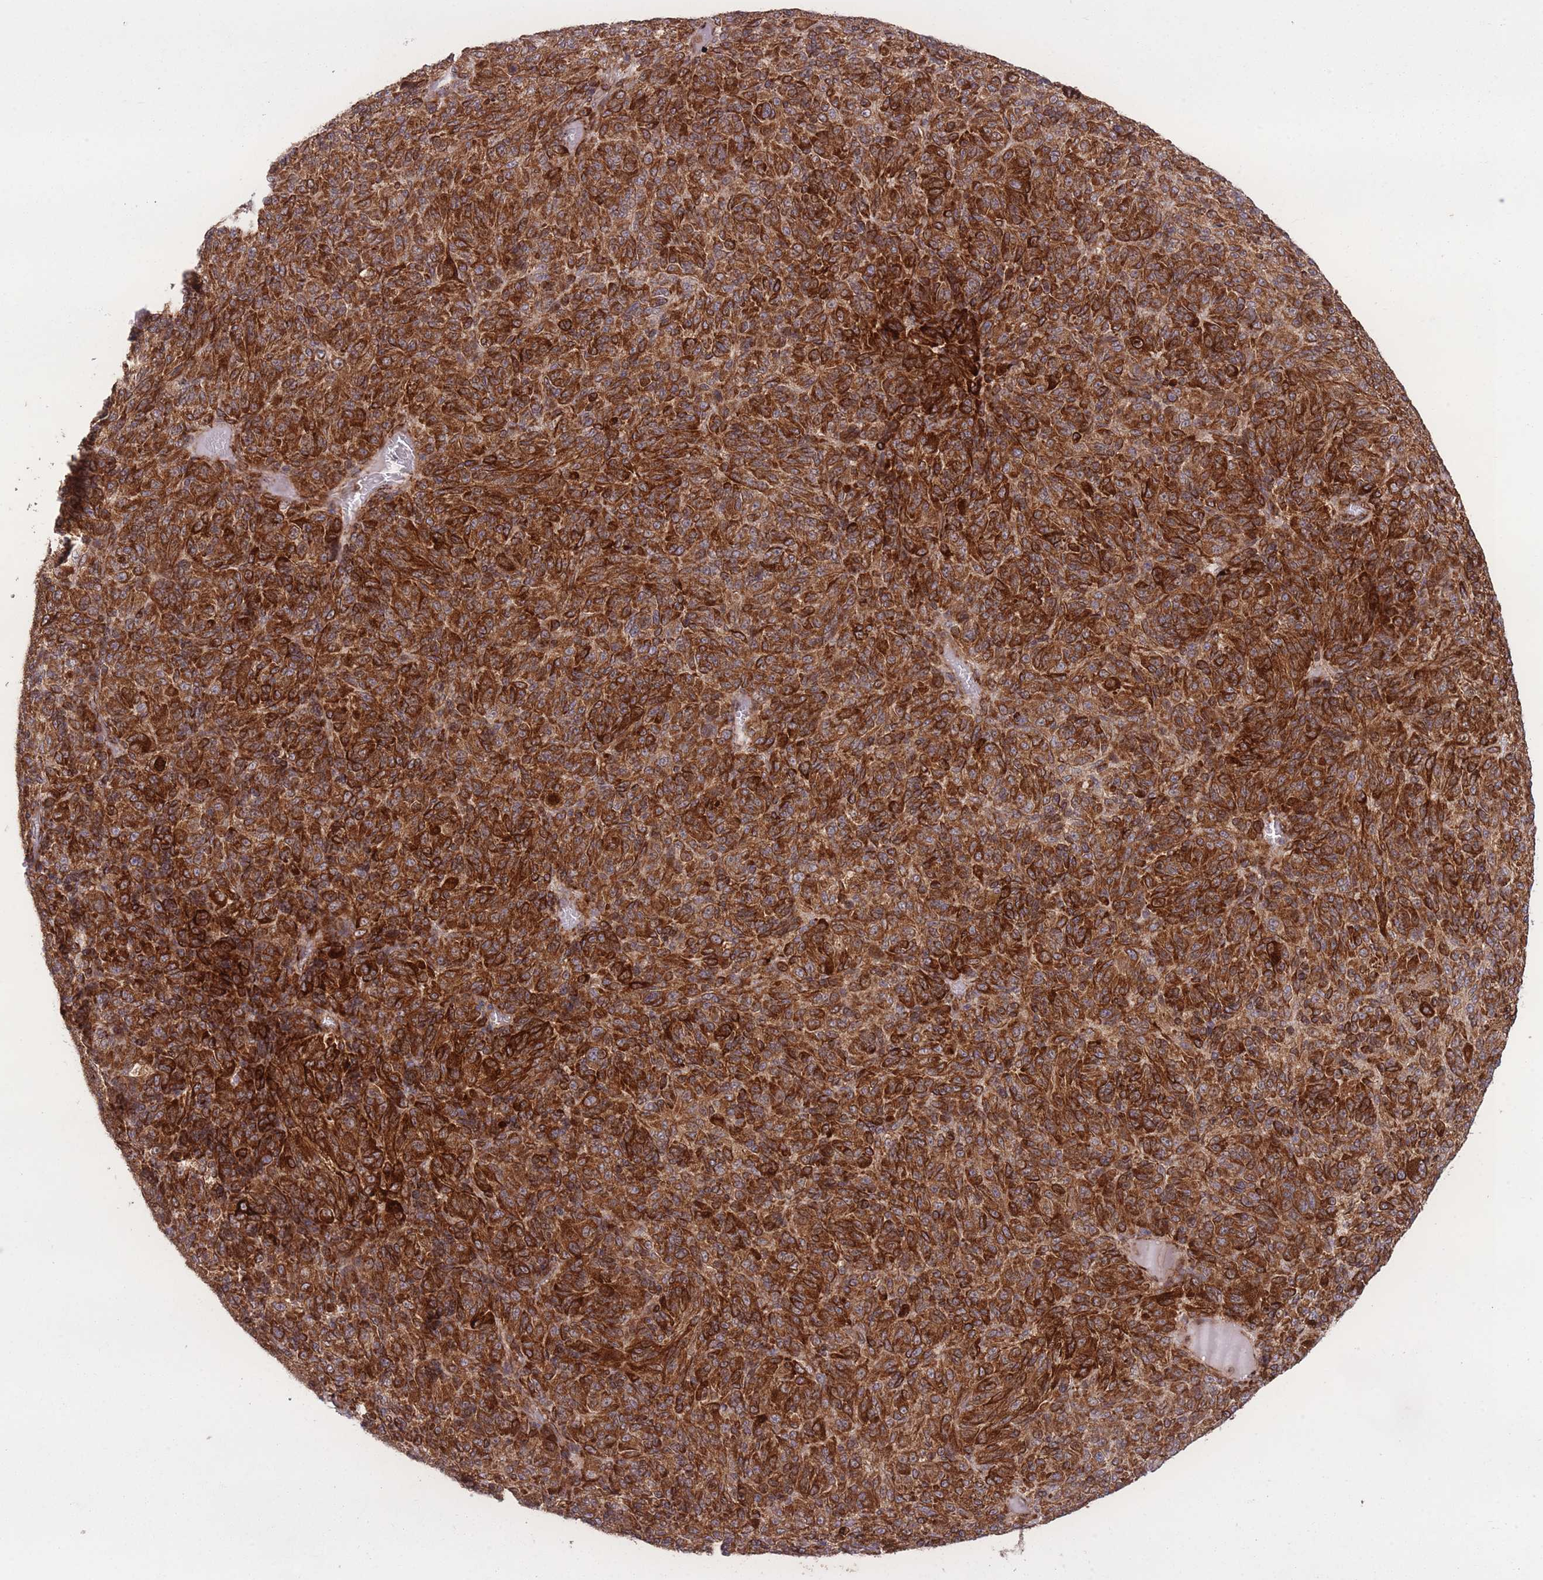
{"staining": {"intensity": "strong", "quantity": ">75%", "location": "cytoplasmic/membranous"}, "tissue": "melanoma", "cell_type": "Tumor cells", "image_type": "cancer", "snomed": [{"axis": "morphology", "description": "Malignant melanoma, Metastatic site"}, {"axis": "topography", "description": "Brain"}], "caption": "Tumor cells display high levels of strong cytoplasmic/membranous positivity in approximately >75% of cells in human melanoma. (DAB IHC, brown staining for protein, blue staining for nuclei).", "gene": "CISH", "patient": {"sex": "female", "age": 56}}